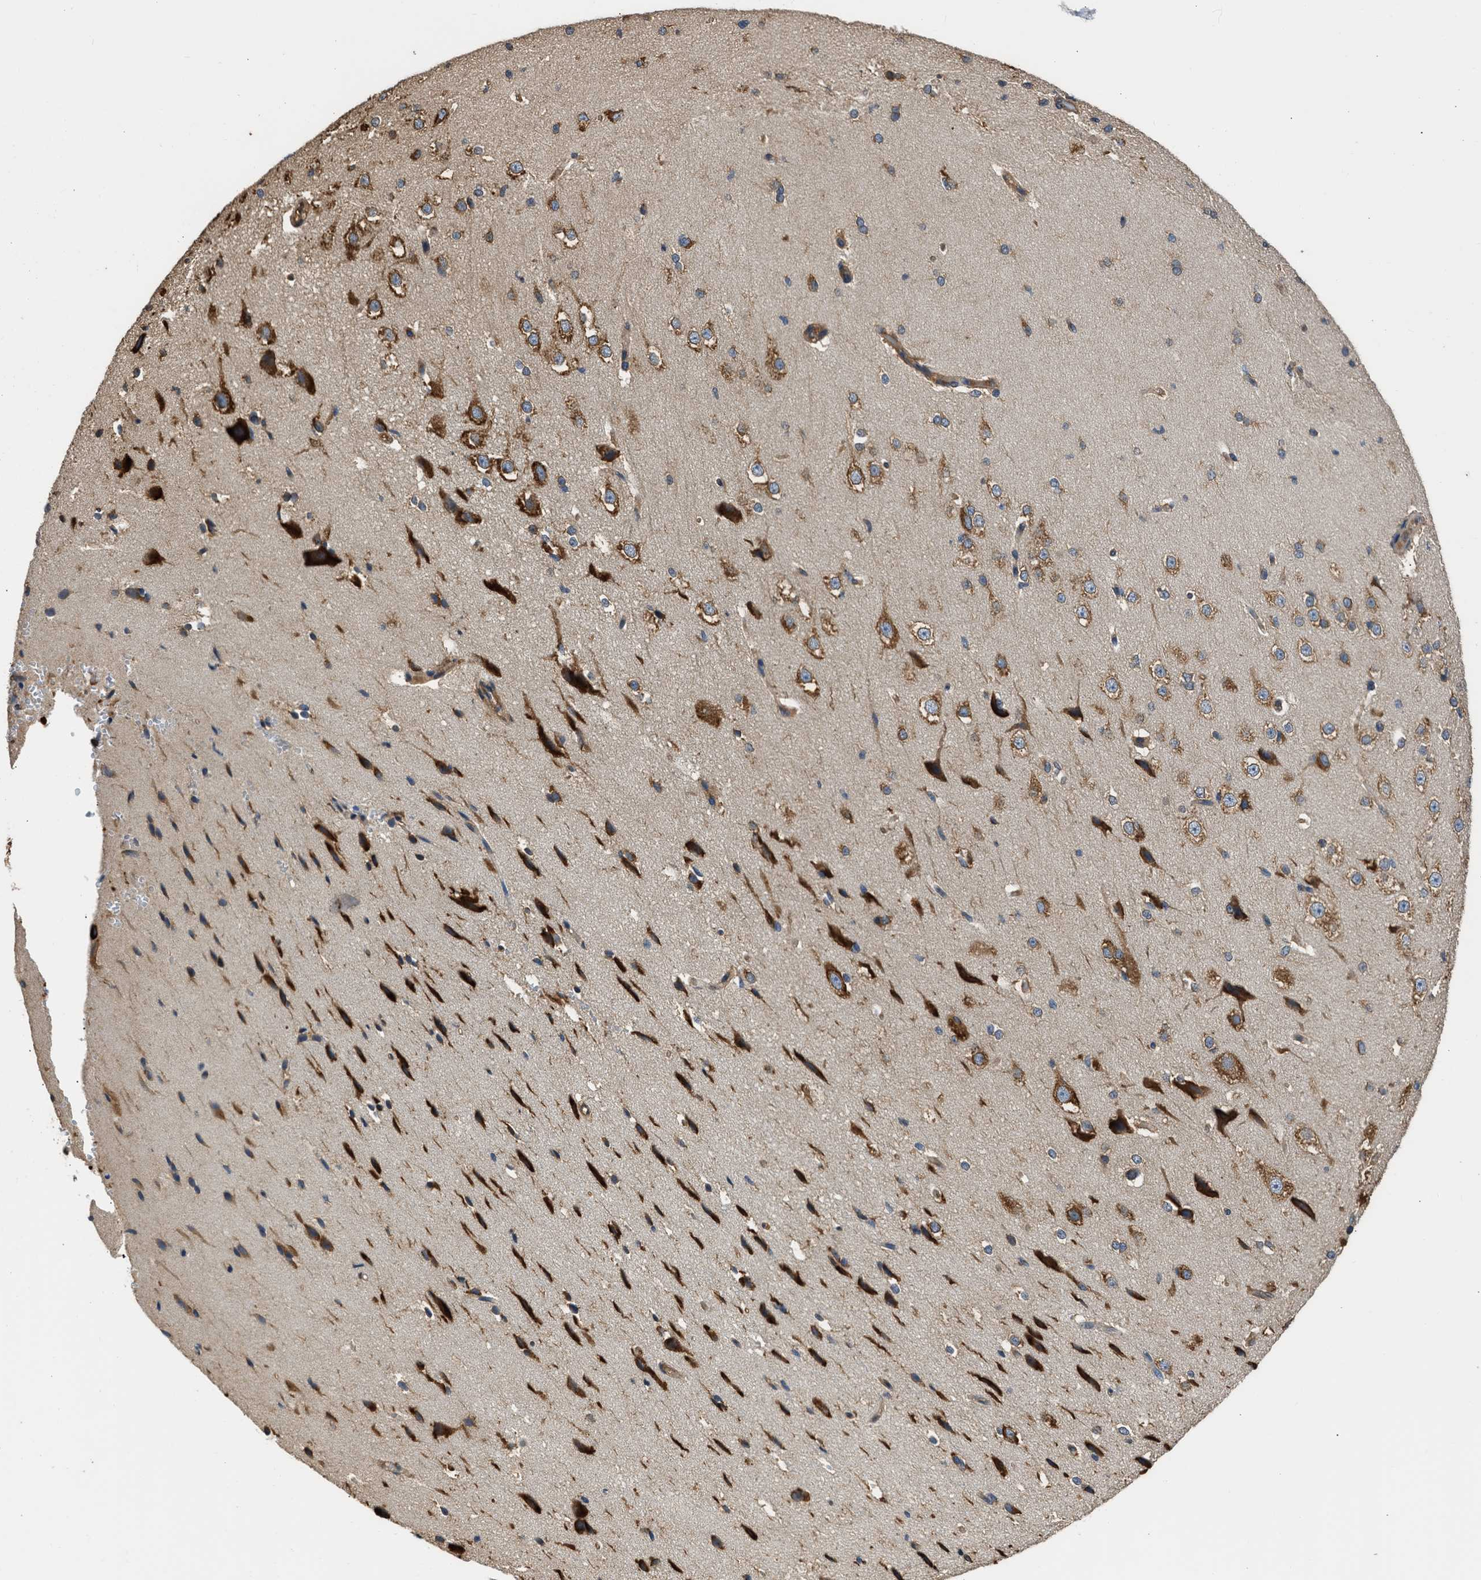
{"staining": {"intensity": "moderate", "quantity": ">75%", "location": "cytoplasmic/membranous"}, "tissue": "cerebral cortex", "cell_type": "Endothelial cells", "image_type": "normal", "snomed": [{"axis": "morphology", "description": "Normal tissue, NOS"}, {"axis": "morphology", "description": "Developmental malformation"}, {"axis": "topography", "description": "Cerebral cortex"}], "caption": "Cerebral cortex stained for a protein (brown) demonstrates moderate cytoplasmic/membranous positive staining in approximately >75% of endothelial cells.", "gene": "SLC36A4", "patient": {"sex": "female", "age": 30}}